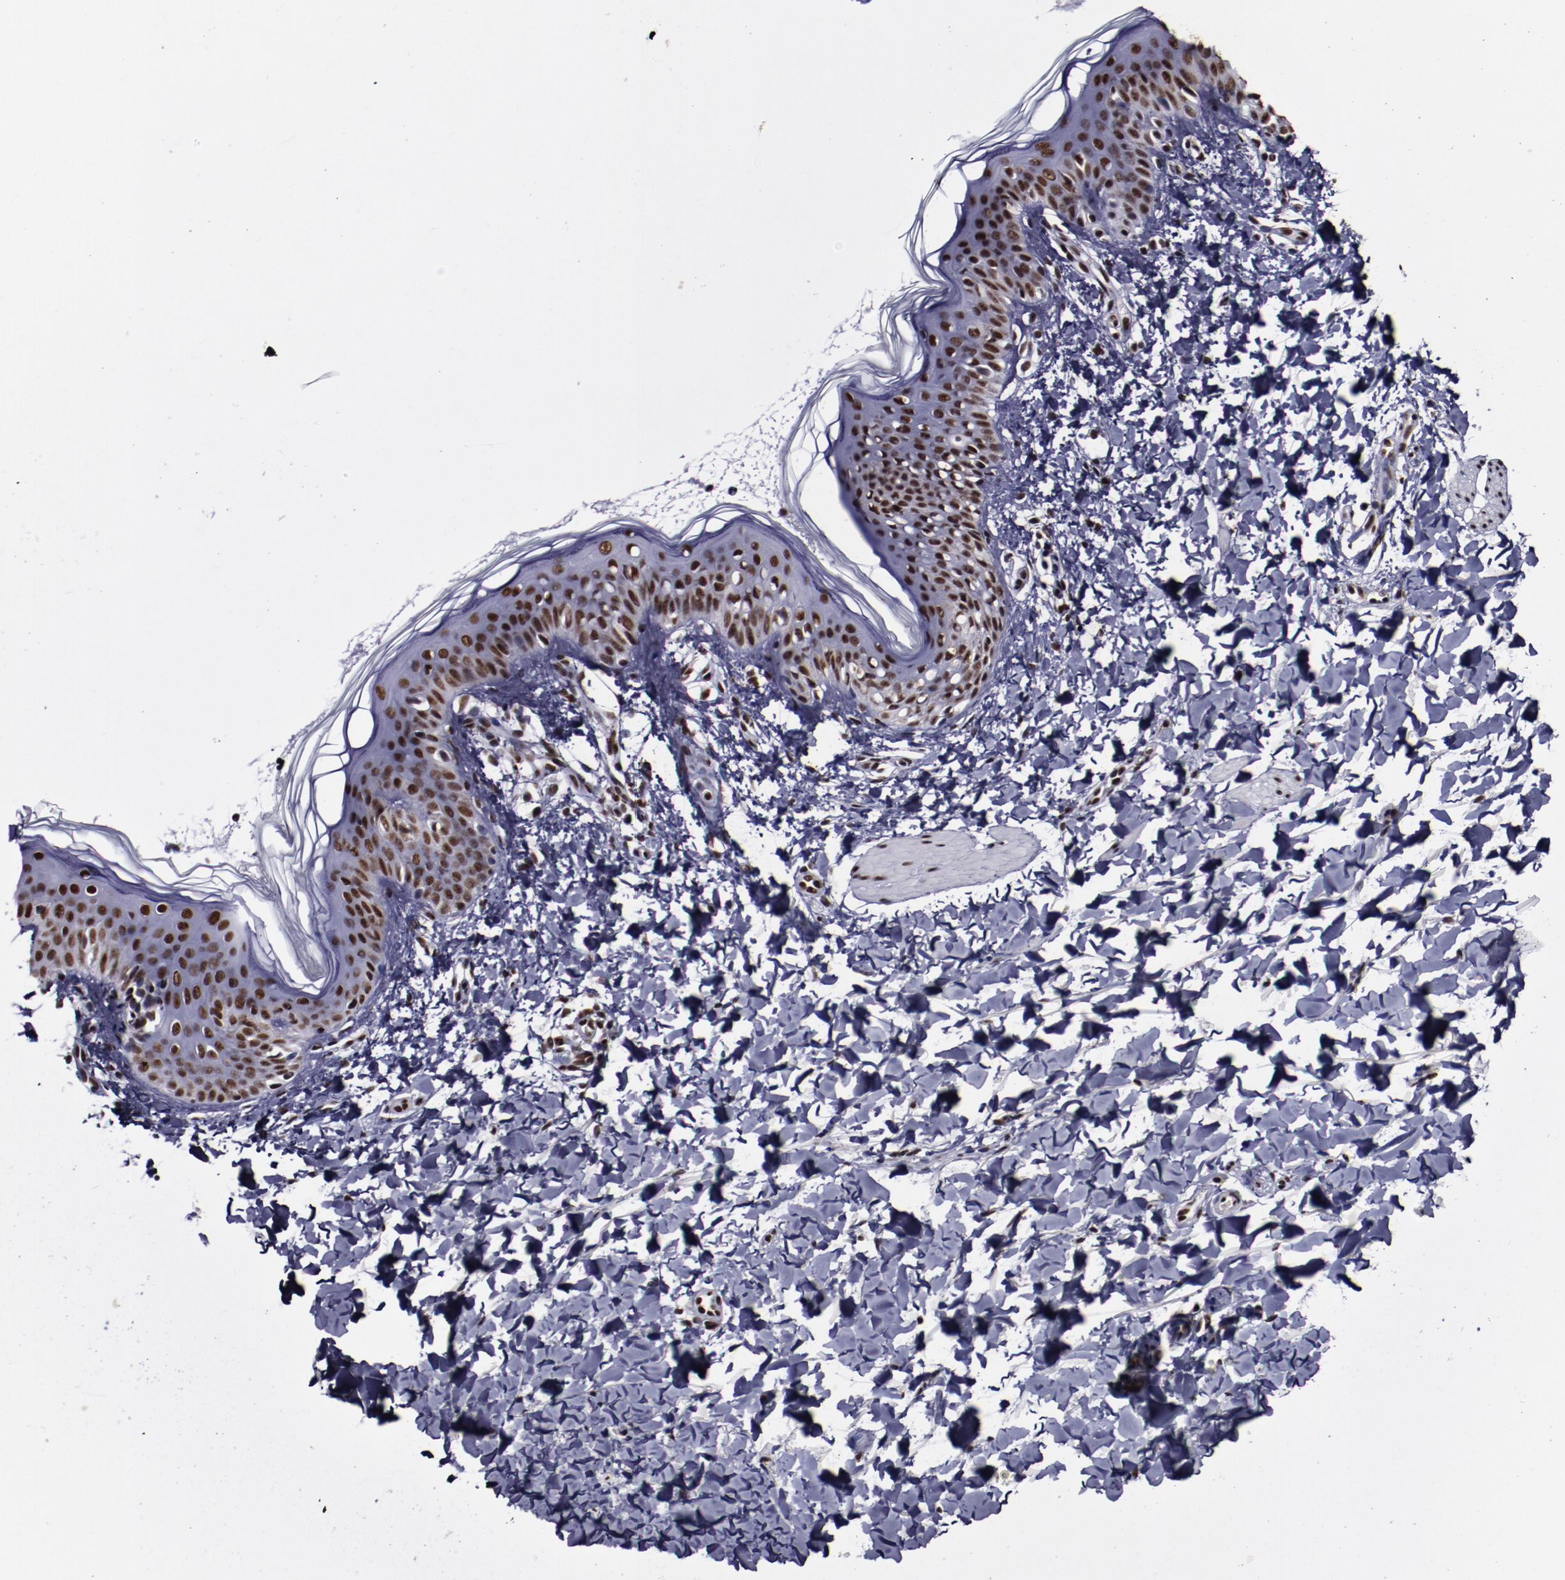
{"staining": {"intensity": "strong", "quantity": ">75%", "location": "nuclear"}, "tissue": "skin", "cell_type": "Fibroblasts", "image_type": "normal", "snomed": [{"axis": "morphology", "description": "Normal tissue, NOS"}, {"axis": "topography", "description": "Skin"}], "caption": "A brown stain shows strong nuclear staining of a protein in fibroblasts of unremarkable skin.", "gene": "ERH", "patient": {"sex": "female", "age": 4}}